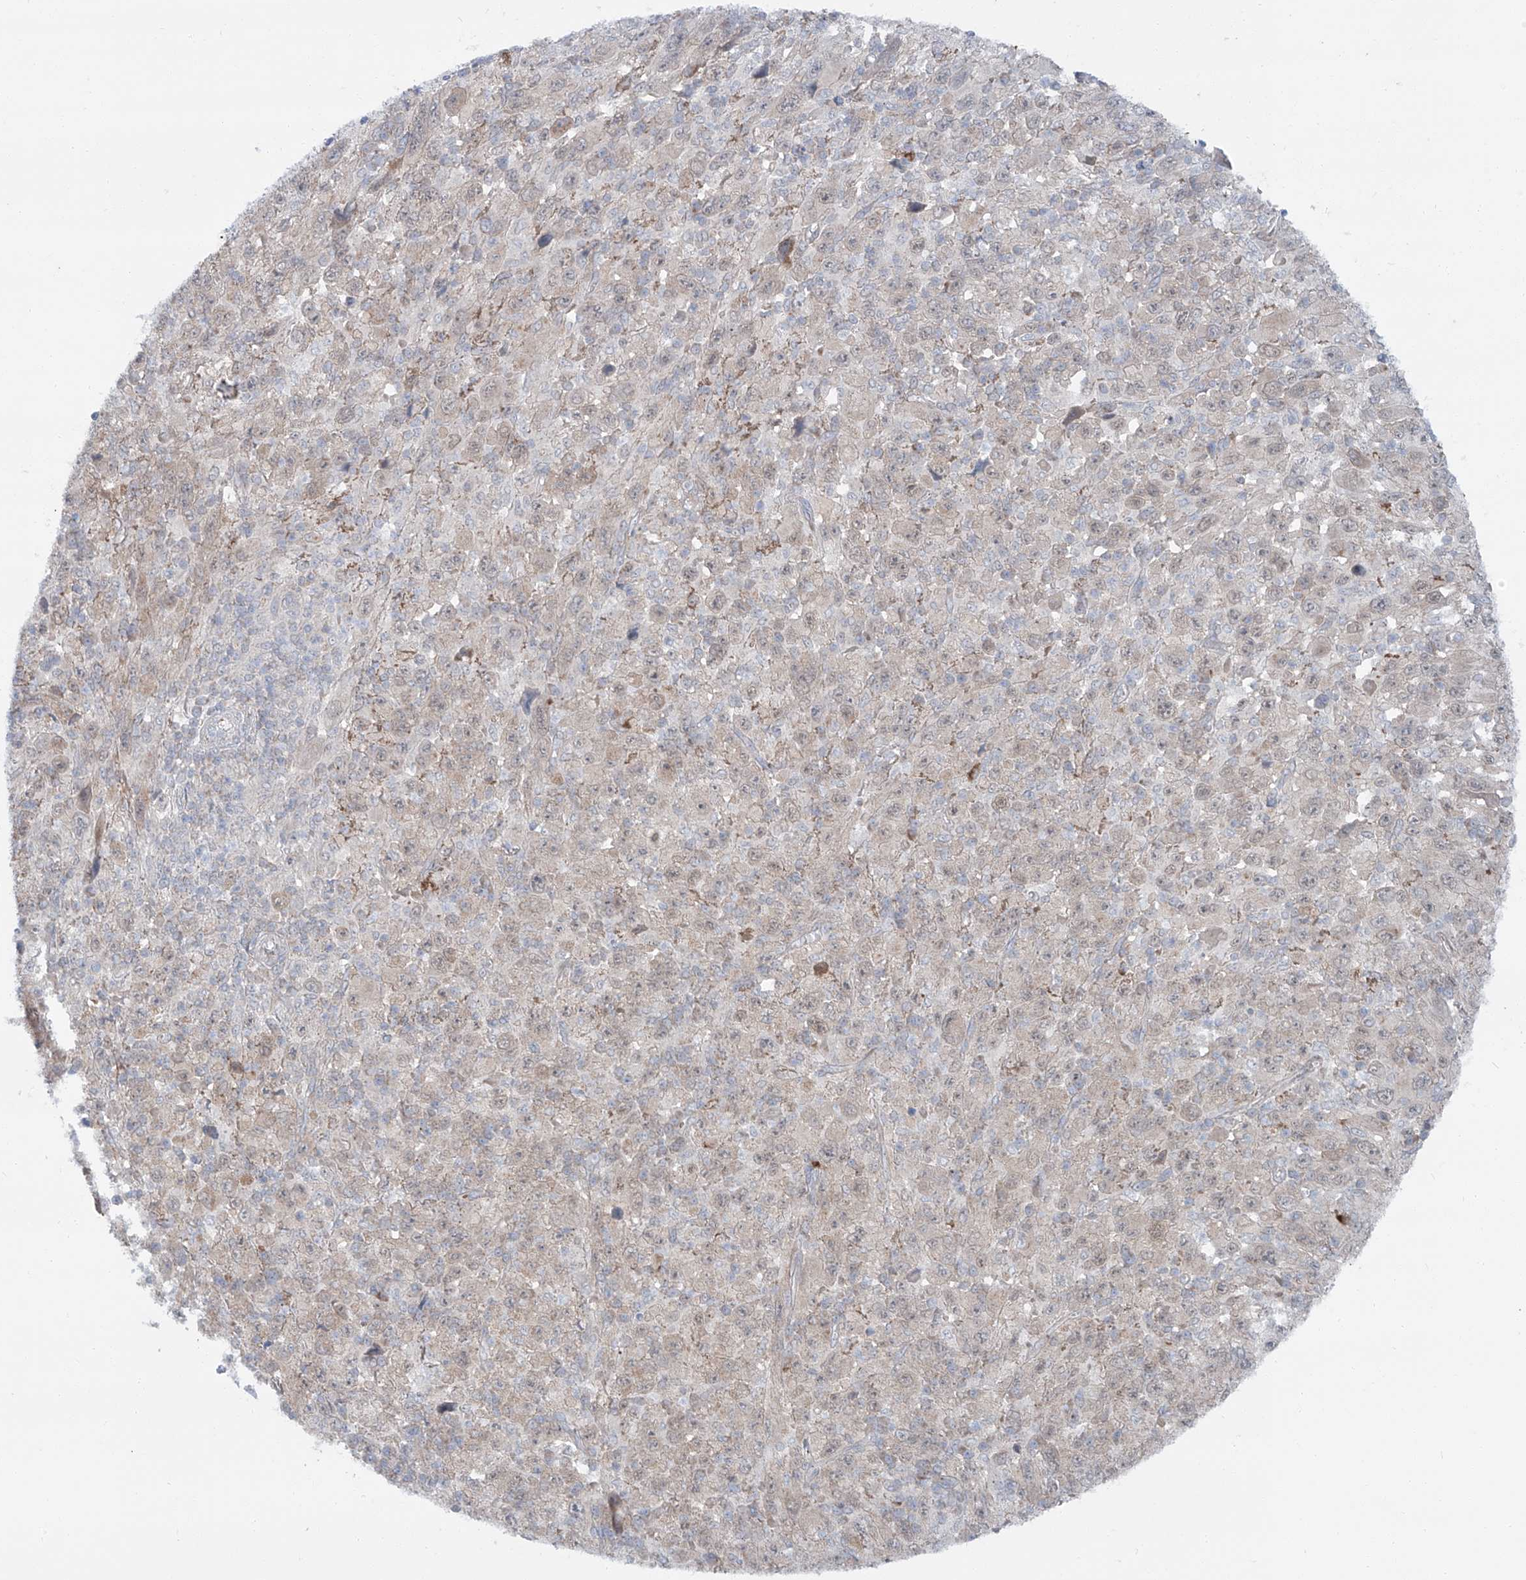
{"staining": {"intensity": "weak", "quantity": "<25%", "location": "cytoplasmic/membranous"}, "tissue": "melanoma", "cell_type": "Tumor cells", "image_type": "cancer", "snomed": [{"axis": "morphology", "description": "Malignant melanoma, Metastatic site"}, {"axis": "topography", "description": "Skin"}], "caption": "Melanoma stained for a protein using immunohistochemistry exhibits no expression tumor cells.", "gene": "SIX4", "patient": {"sex": "female", "age": 56}}